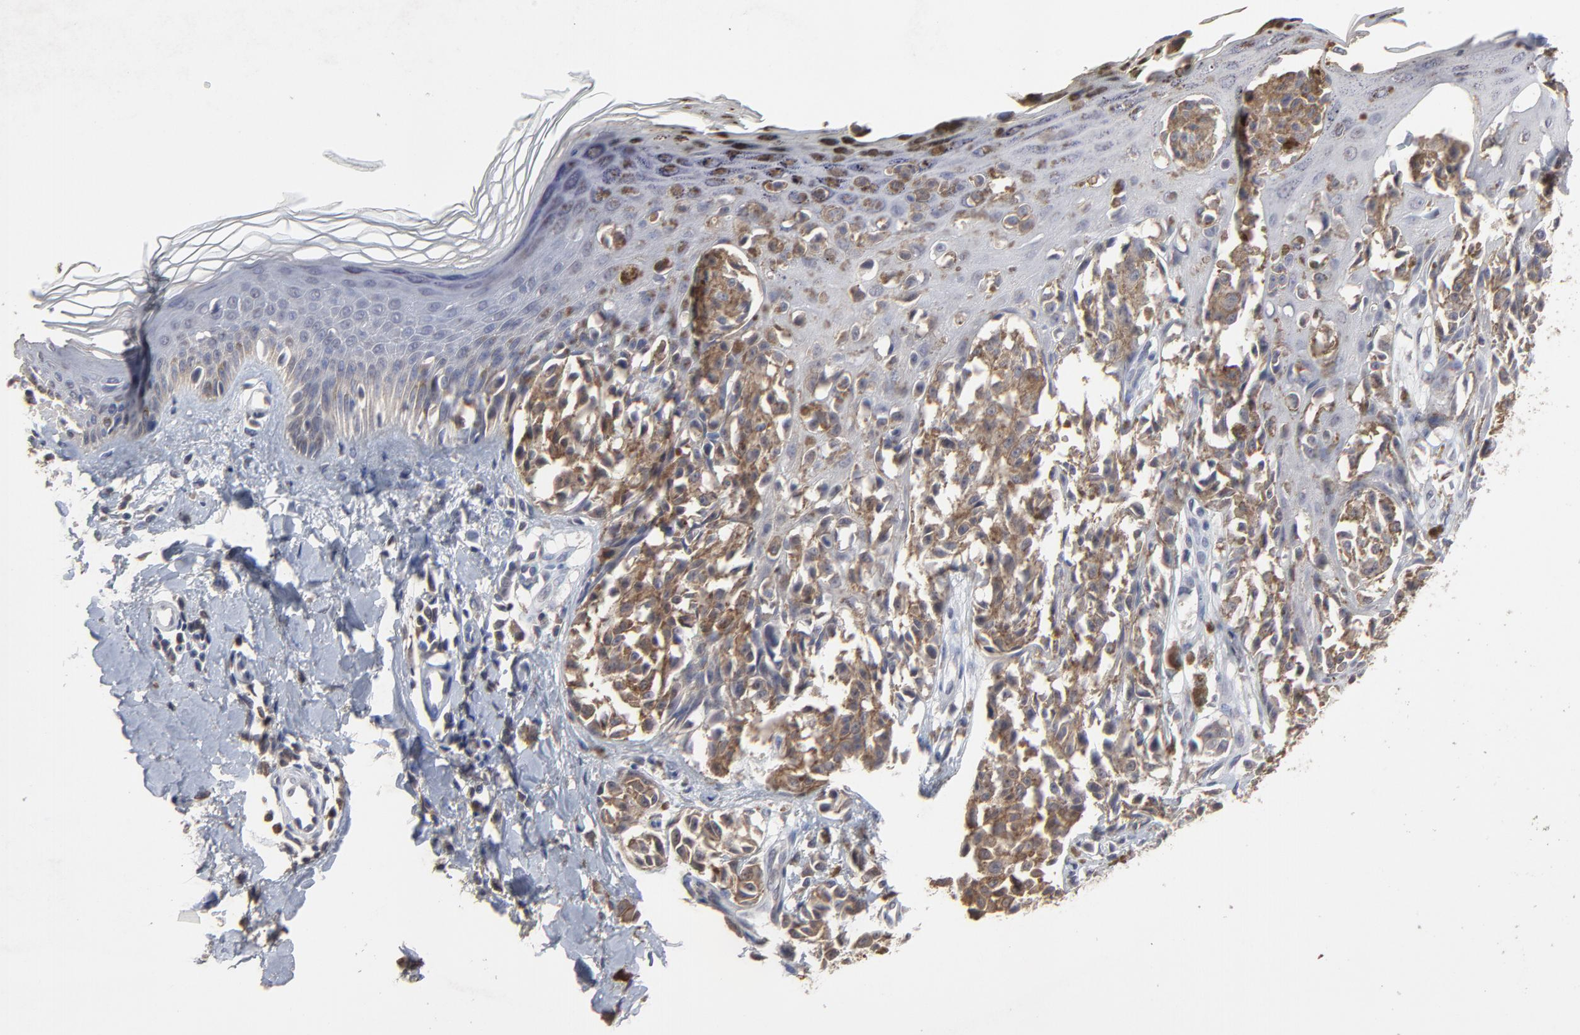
{"staining": {"intensity": "weak", "quantity": ">75%", "location": "nuclear"}, "tissue": "melanoma", "cell_type": "Tumor cells", "image_type": "cancer", "snomed": [{"axis": "morphology", "description": "Malignant melanoma, NOS"}, {"axis": "topography", "description": "Skin"}], "caption": "Malignant melanoma stained with a brown dye exhibits weak nuclear positive staining in approximately >75% of tumor cells.", "gene": "VPREB3", "patient": {"sex": "female", "age": 38}}